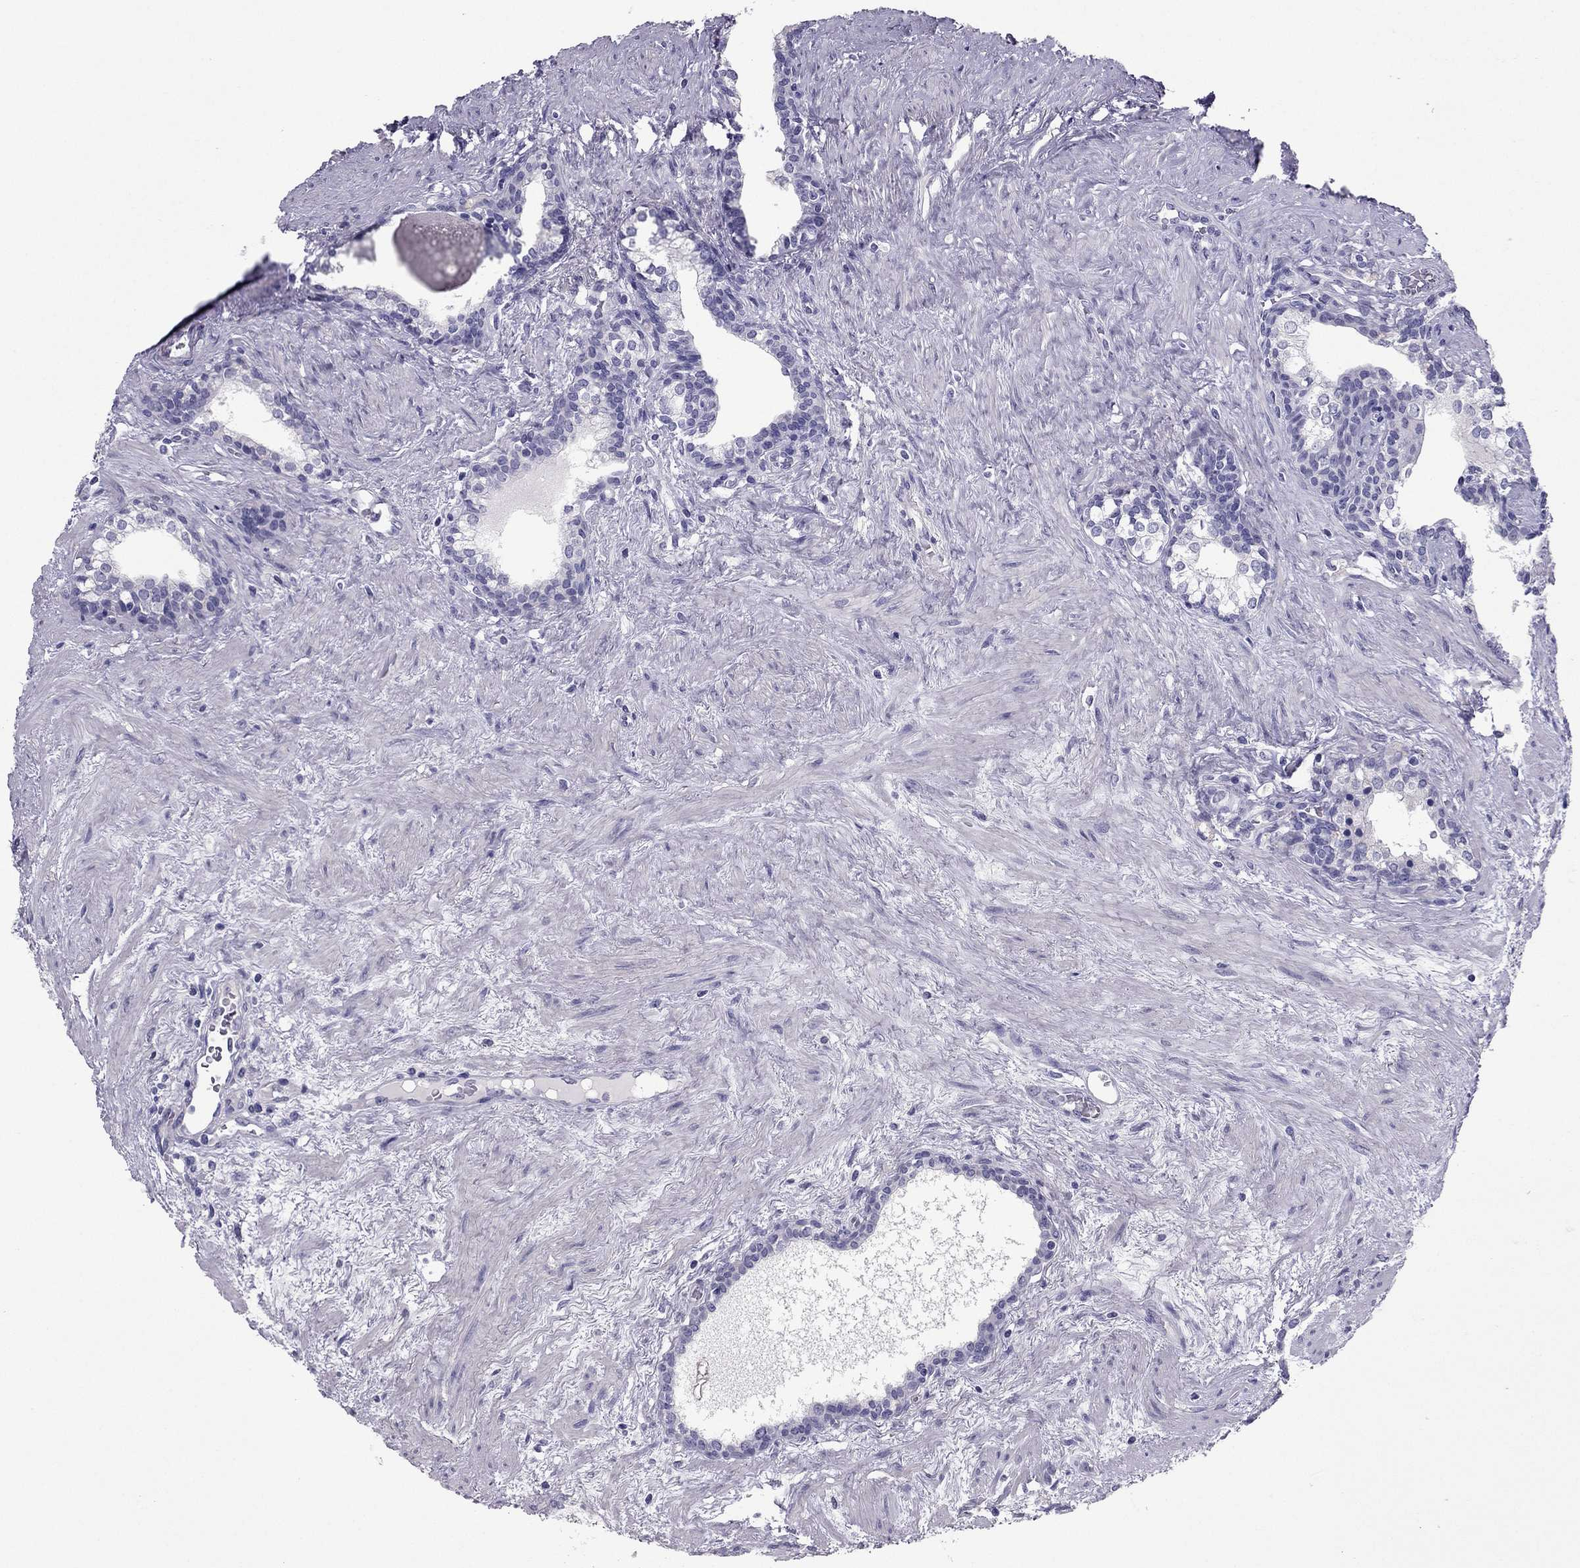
{"staining": {"intensity": "negative", "quantity": "none", "location": "none"}, "tissue": "prostate cancer", "cell_type": "Tumor cells", "image_type": "cancer", "snomed": [{"axis": "morphology", "description": "Adenocarcinoma, NOS"}, {"axis": "morphology", "description": "Adenocarcinoma, High grade"}, {"axis": "topography", "description": "Prostate"}], "caption": "Immunohistochemistry photomicrograph of human prostate cancer stained for a protein (brown), which exhibits no staining in tumor cells.", "gene": "PDE6A", "patient": {"sex": "male", "age": 61}}